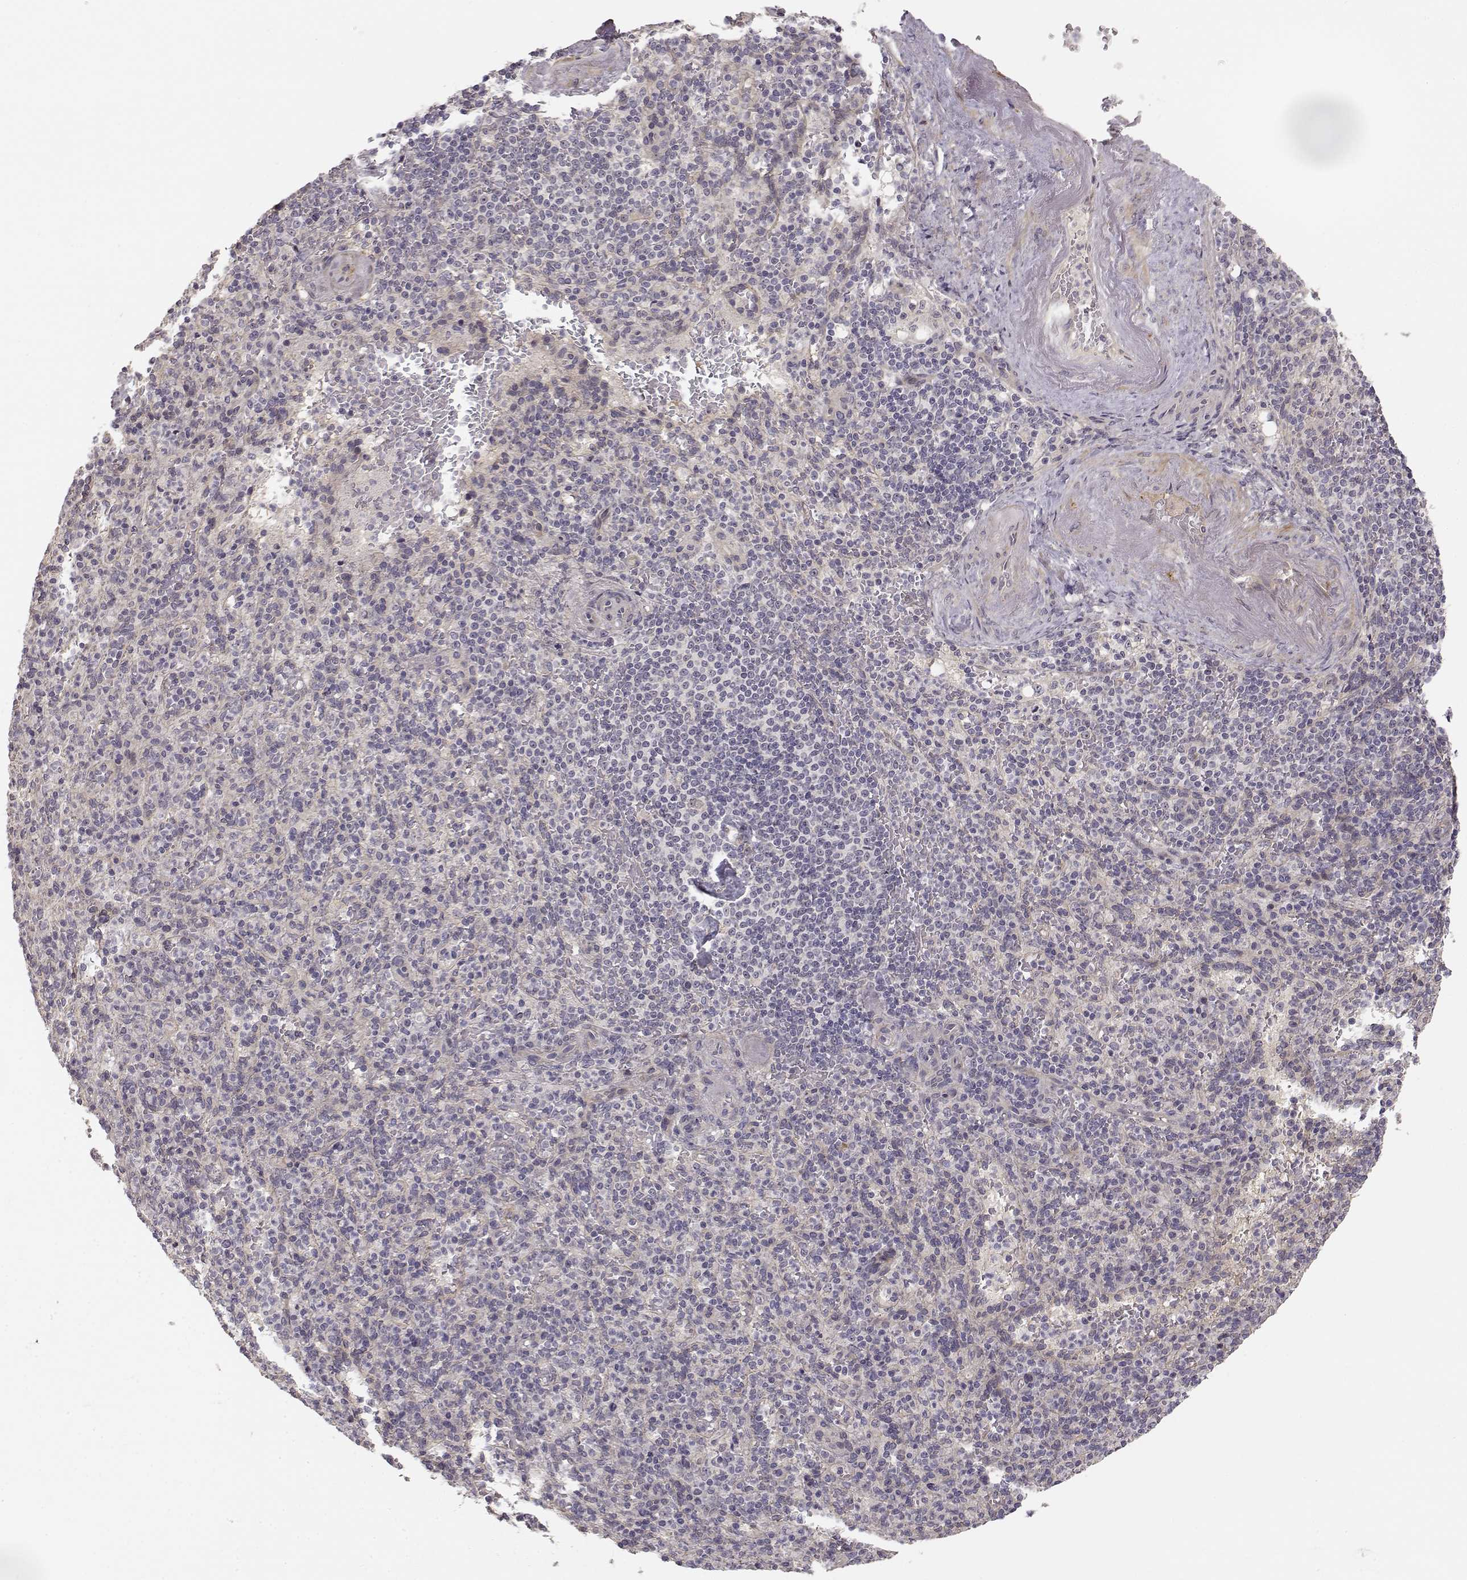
{"staining": {"intensity": "negative", "quantity": "none", "location": "none"}, "tissue": "spleen", "cell_type": "Cells in red pulp", "image_type": "normal", "snomed": [{"axis": "morphology", "description": "Normal tissue, NOS"}, {"axis": "topography", "description": "Spleen"}], "caption": "Immunohistochemistry photomicrograph of unremarkable human spleen stained for a protein (brown), which displays no staining in cells in red pulp.", "gene": "MED12L", "patient": {"sex": "female", "age": 74}}